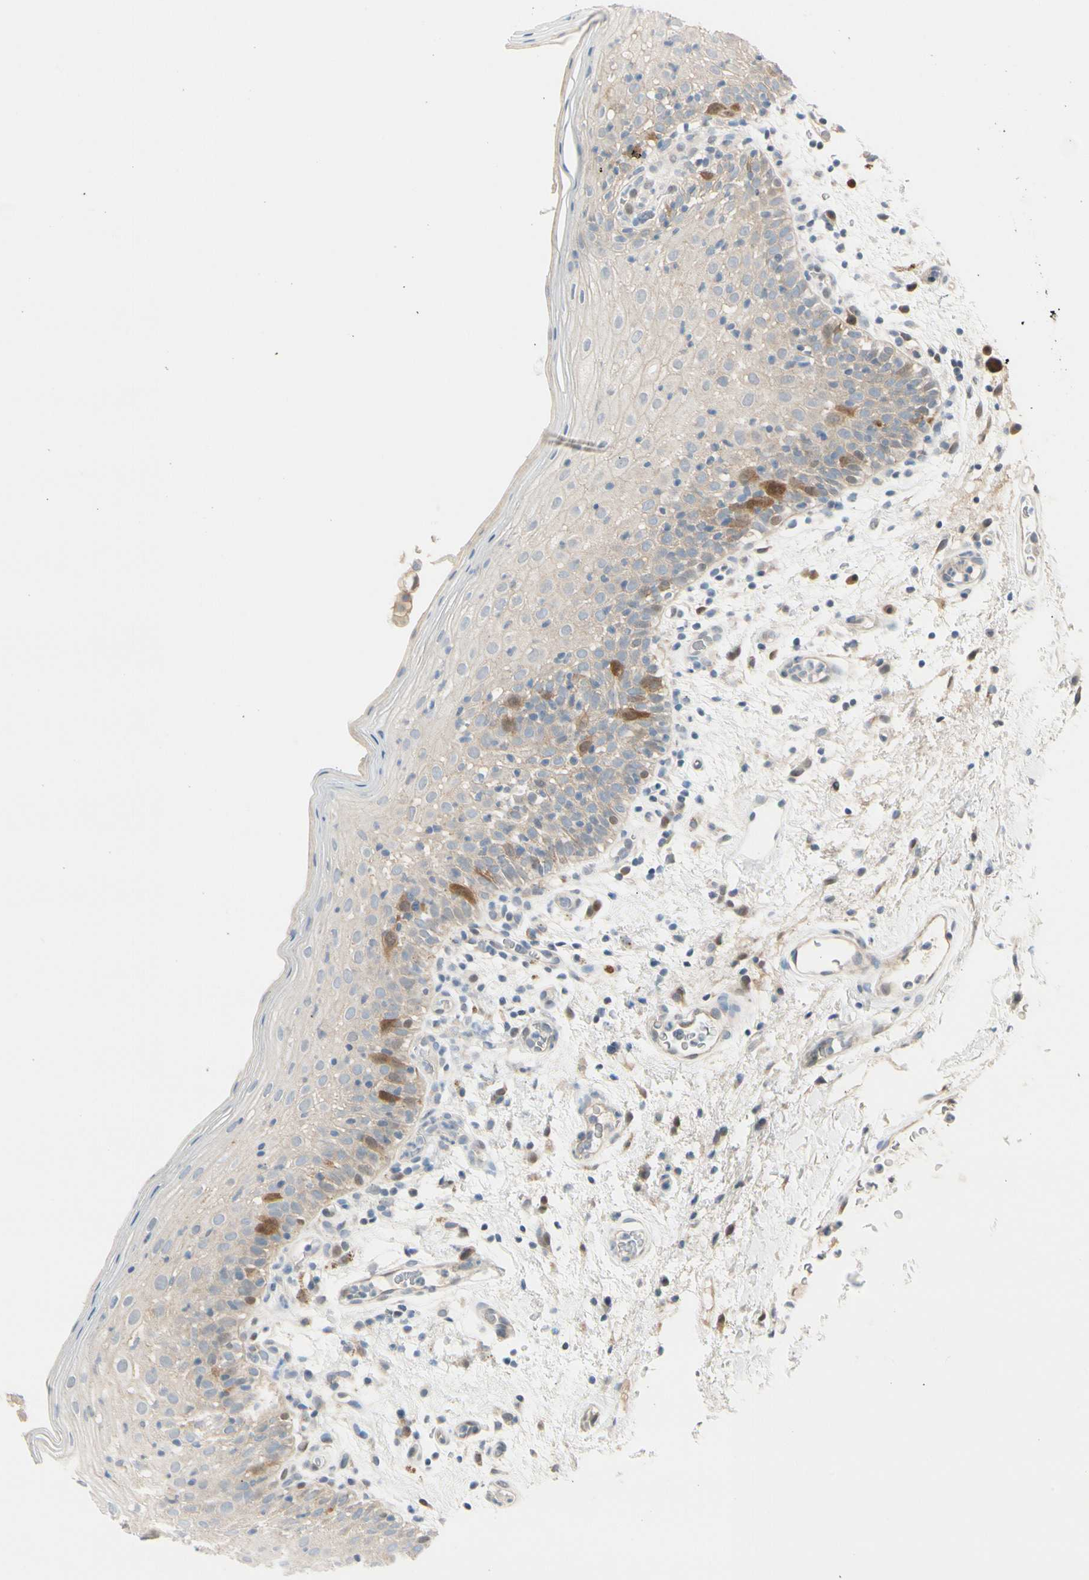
{"staining": {"intensity": "moderate", "quantity": "<25%", "location": "cytoplasmic/membranous,nuclear"}, "tissue": "oral mucosa", "cell_type": "Squamous epithelial cells", "image_type": "normal", "snomed": [{"axis": "morphology", "description": "Normal tissue, NOS"}, {"axis": "morphology", "description": "Squamous cell carcinoma, NOS"}, {"axis": "topography", "description": "Skeletal muscle"}, {"axis": "topography", "description": "Oral tissue"}], "caption": "High-power microscopy captured an immunohistochemistry (IHC) micrograph of normal oral mucosa, revealing moderate cytoplasmic/membranous,nuclear positivity in about <25% of squamous epithelial cells.", "gene": "PTTG1", "patient": {"sex": "male", "age": 71}}